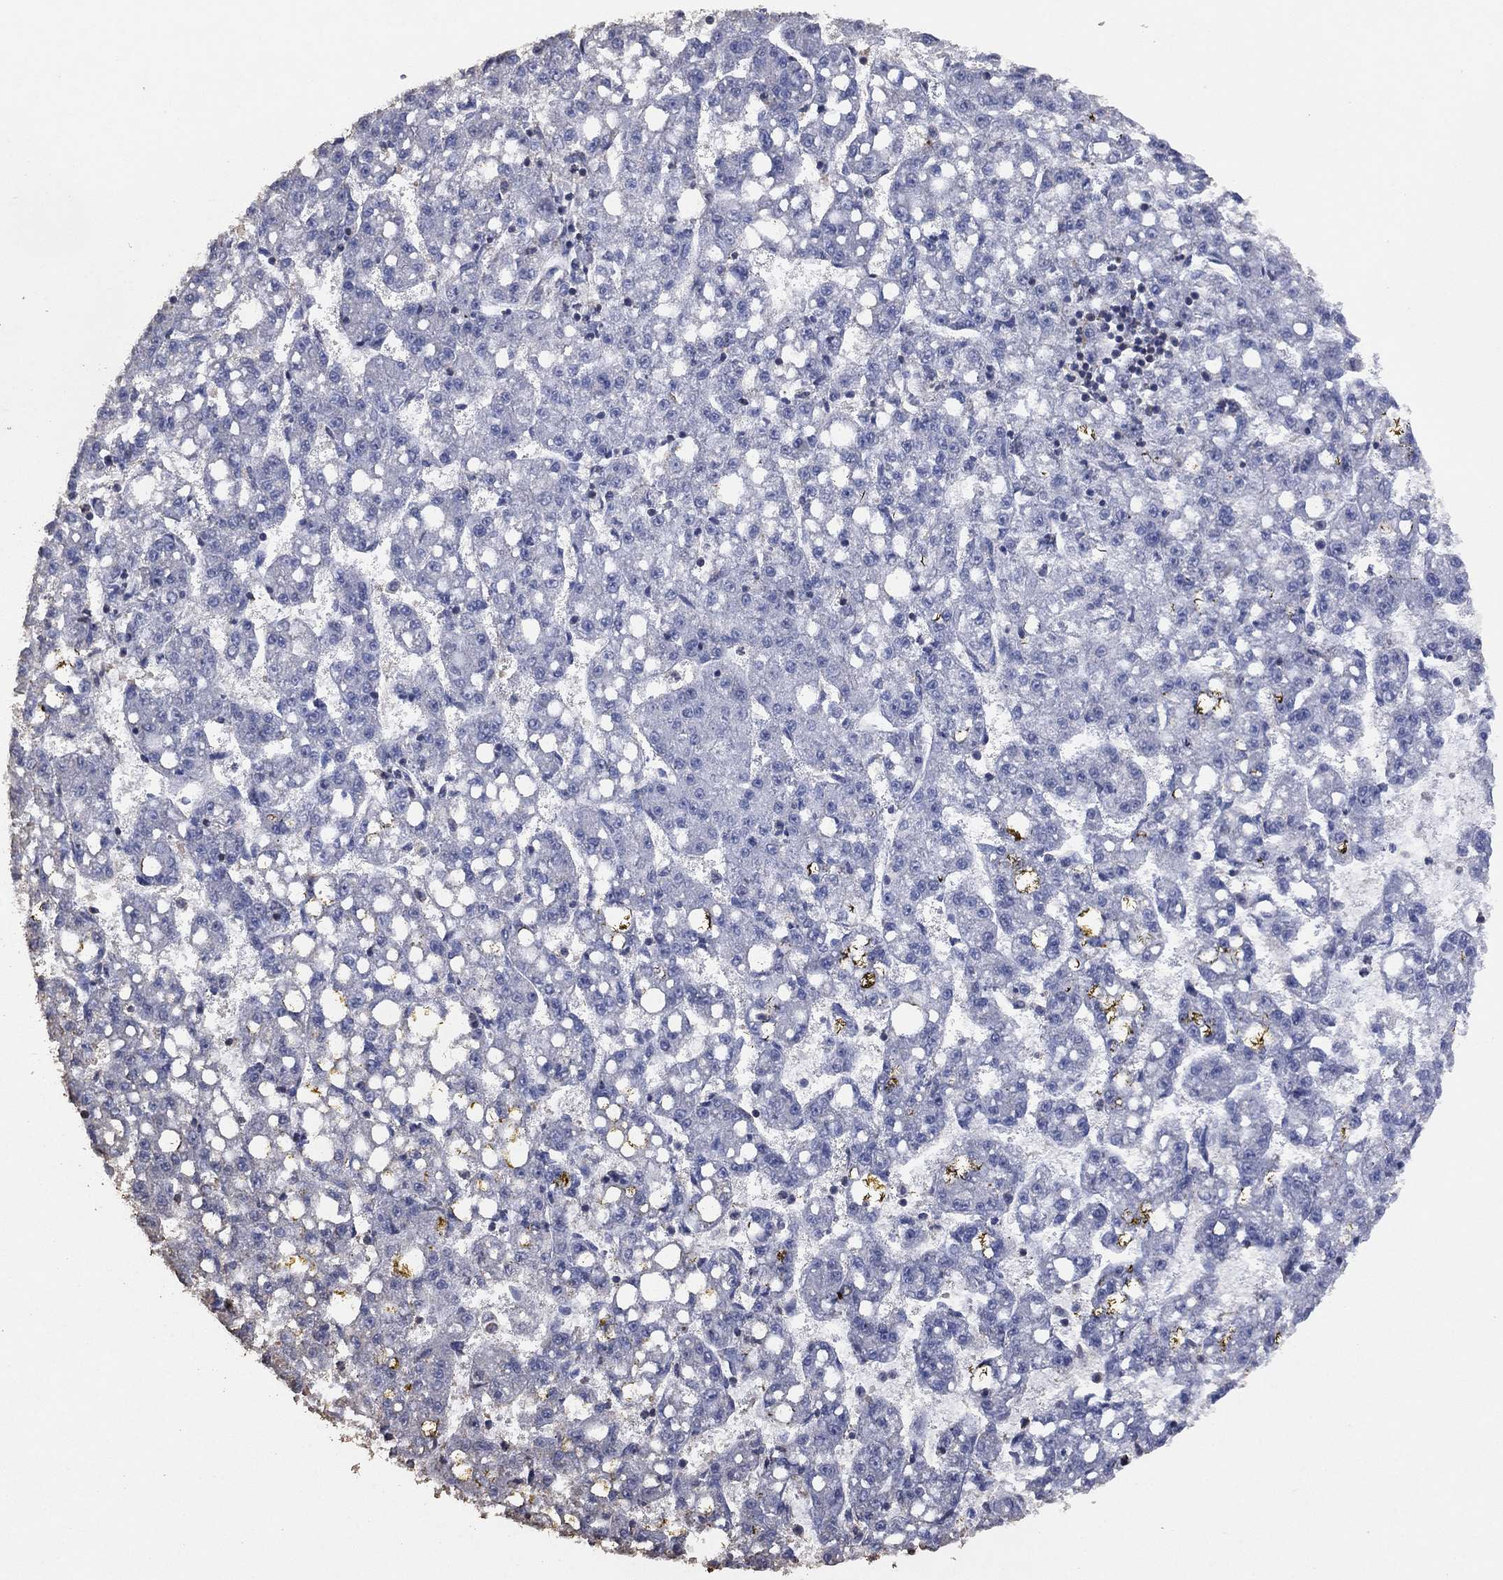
{"staining": {"intensity": "negative", "quantity": "none", "location": "none"}, "tissue": "liver cancer", "cell_type": "Tumor cells", "image_type": "cancer", "snomed": [{"axis": "morphology", "description": "Carcinoma, Hepatocellular, NOS"}, {"axis": "topography", "description": "Liver"}], "caption": "A micrograph of liver cancer stained for a protein displays no brown staining in tumor cells.", "gene": "ADPRHL1", "patient": {"sex": "female", "age": 65}}